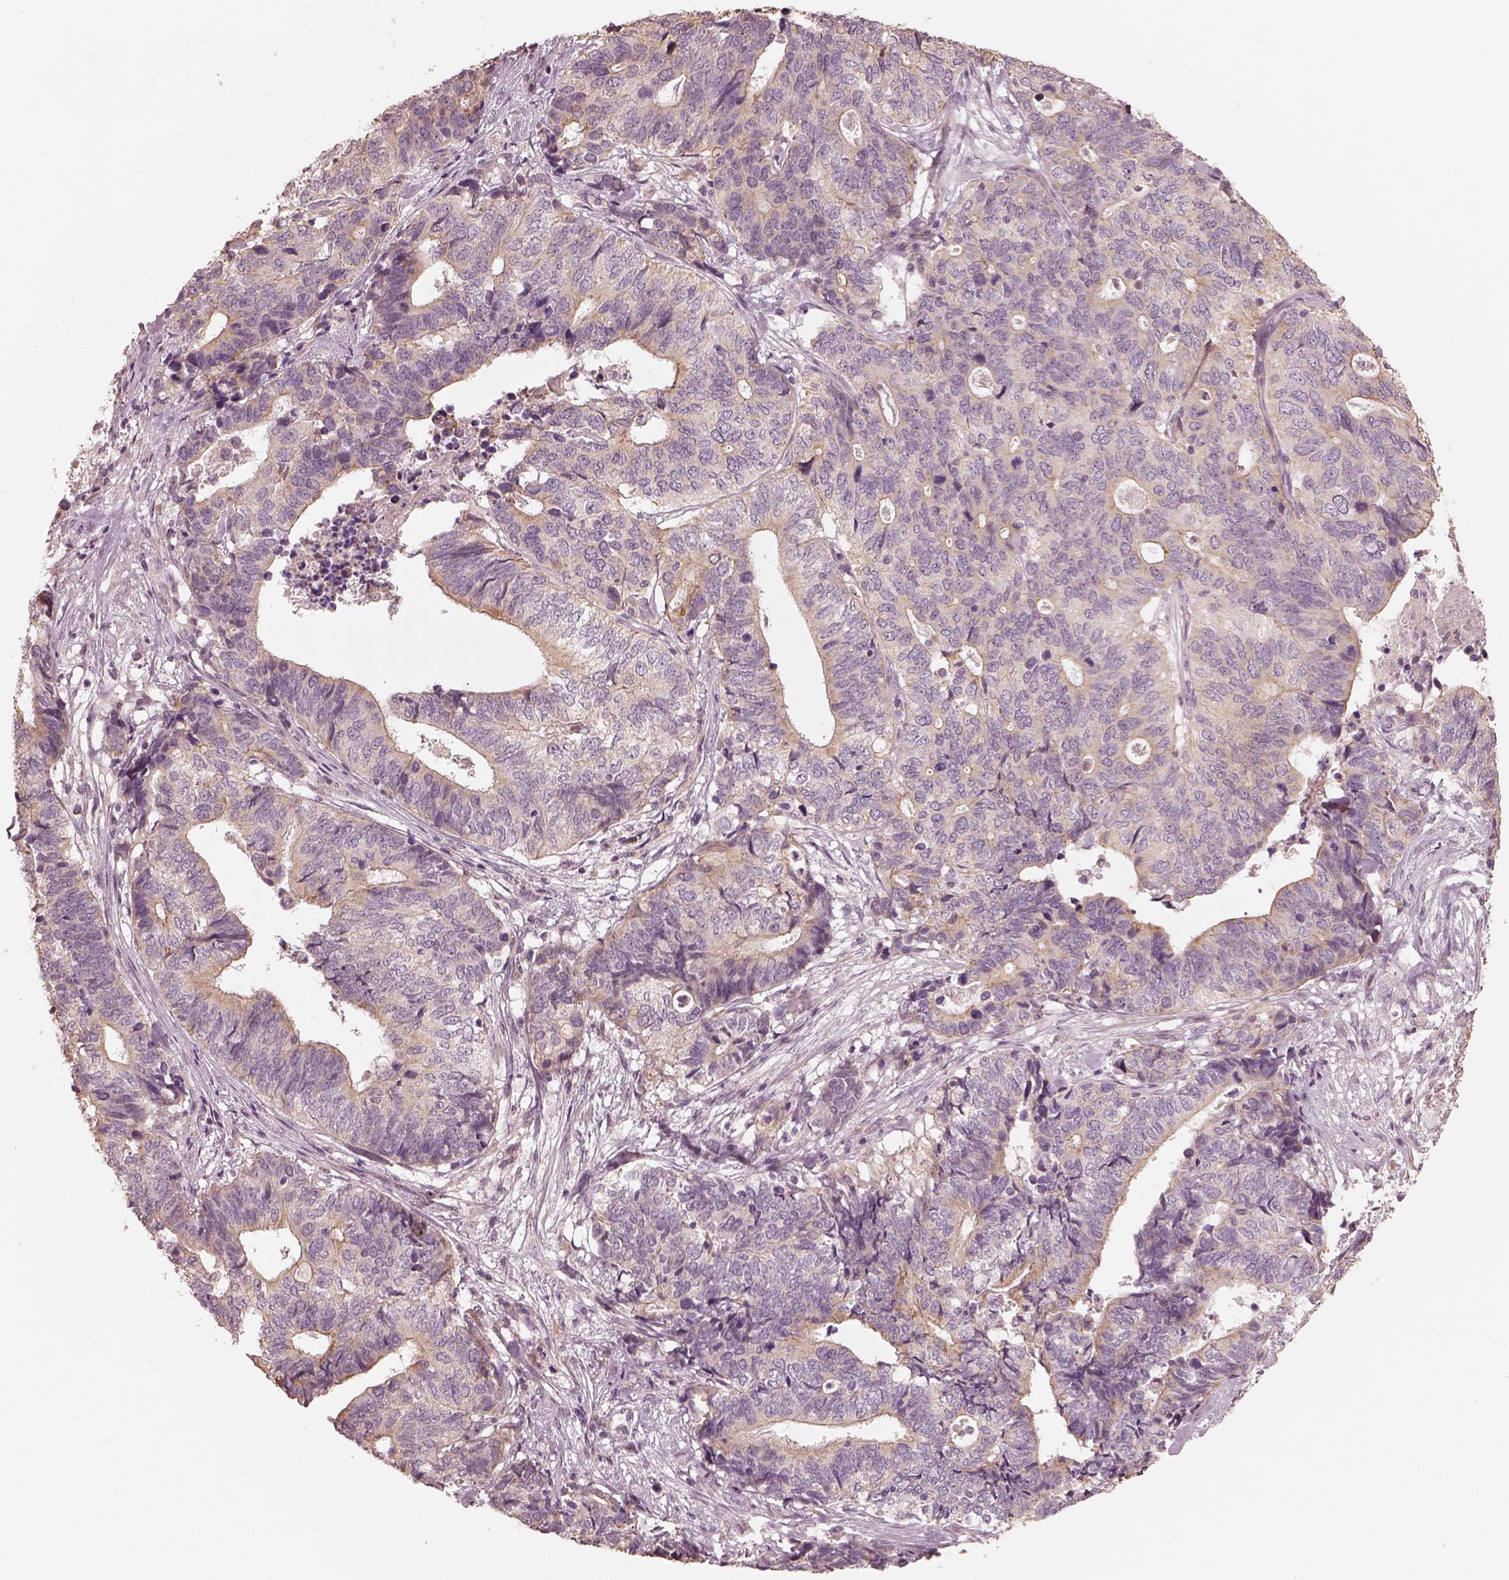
{"staining": {"intensity": "weak", "quantity": "<25%", "location": "cytoplasmic/membranous"}, "tissue": "stomach cancer", "cell_type": "Tumor cells", "image_type": "cancer", "snomed": [{"axis": "morphology", "description": "Adenocarcinoma, NOS"}, {"axis": "topography", "description": "Stomach, upper"}], "caption": "IHC photomicrograph of neoplastic tissue: human adenocarcinoma (stomach) stained with DAB (3,3'-diaminobenzidine) exhibits no significant protein positivity in tumor cells.", "gene": "SLC25A46", "patient": {"sex": "female", "age": 67}}